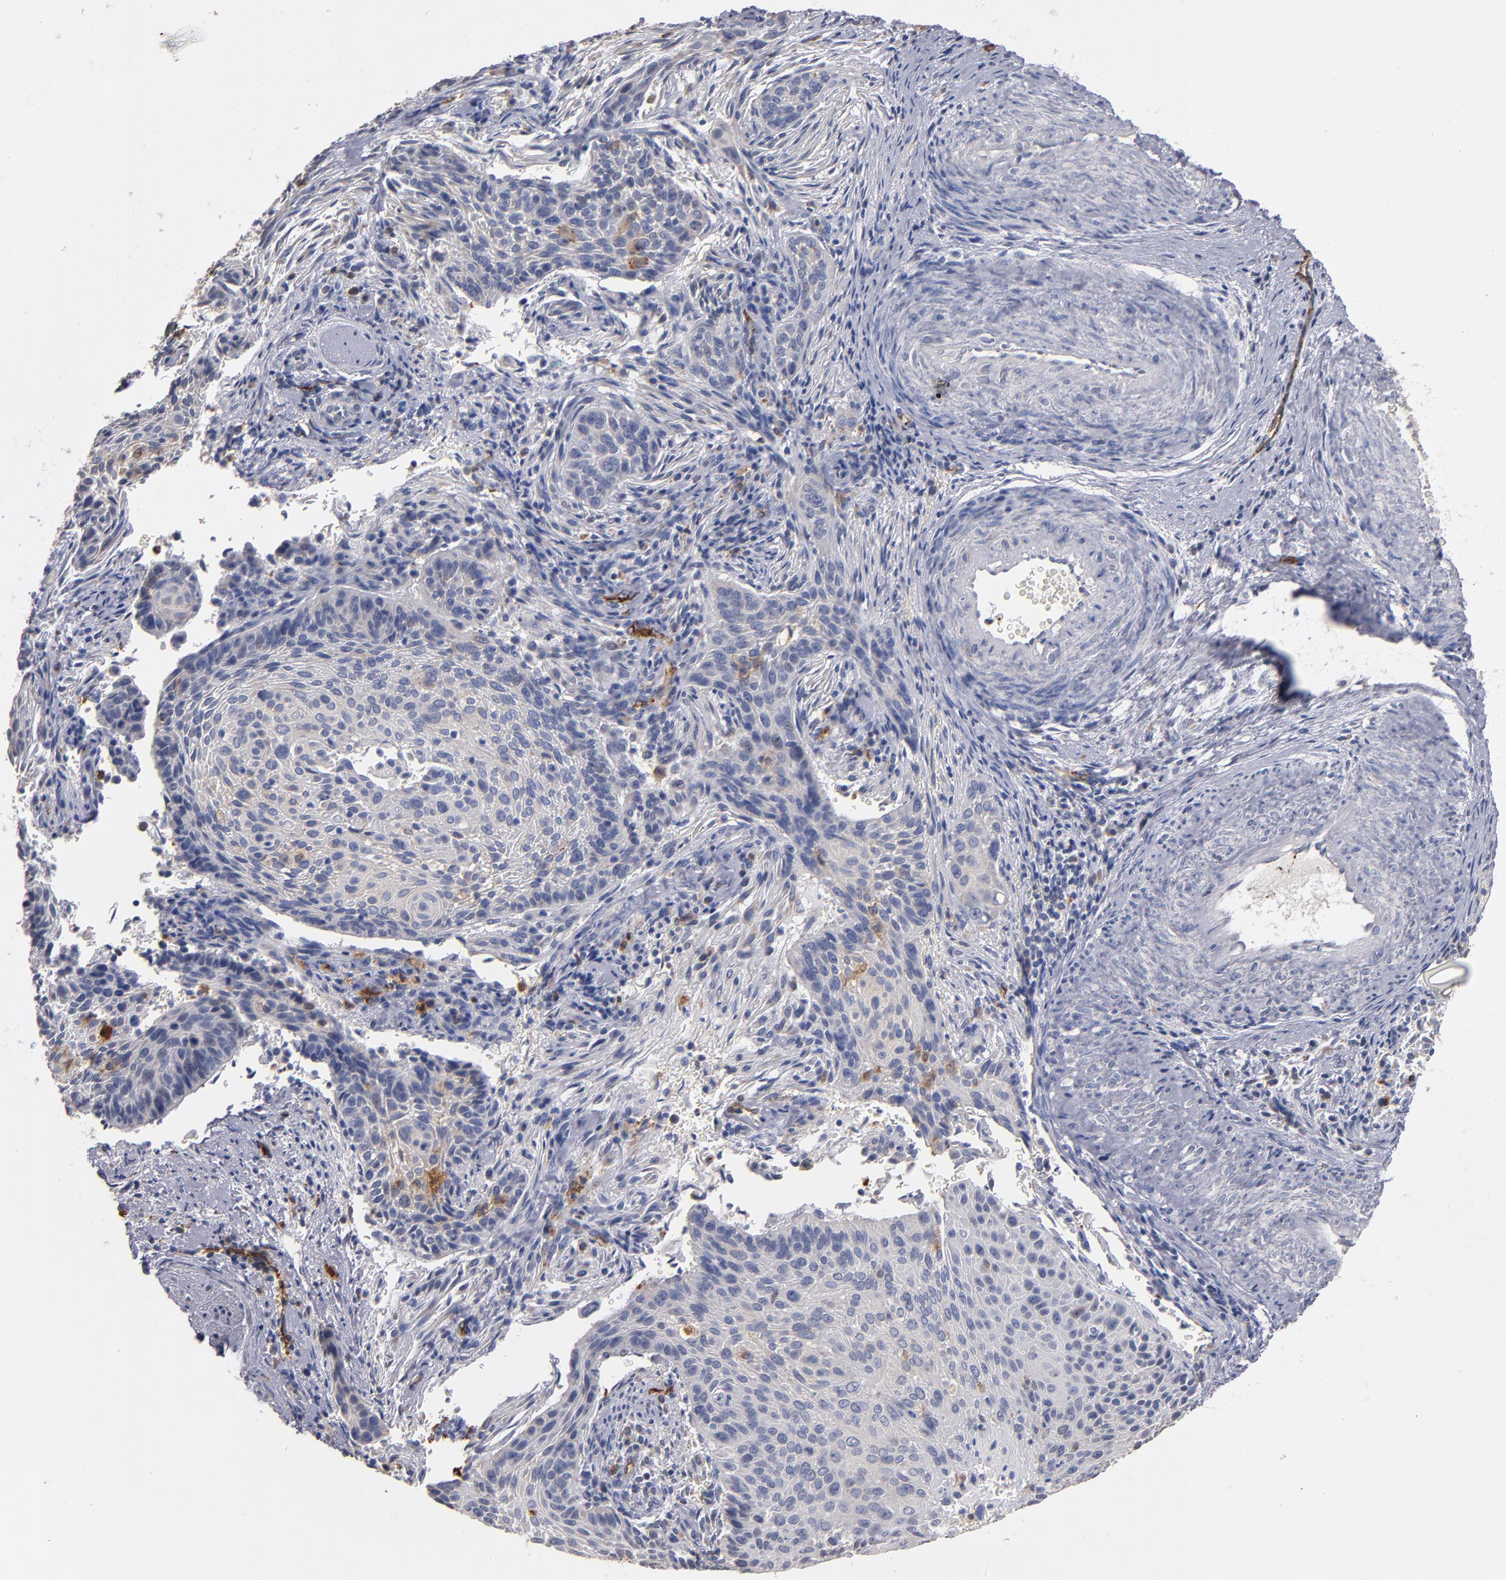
{"staining": {"intensity": "negative", "quantity": "none", "location": "none"}, "tissue": "cervical cancer", "cell_type": "Tumor cells", "image_type": "cancer", "snomed": [{"axis": "morphology", "description": "Squamous cell carcinoma, NOS"}, {"axis": "topography", "description": "Cervix"}], "caption": "Tumor cells show no significant positivity in cervical squamous cell carcinoma. The staining is performed using DAB (3,3'-diaminobenzidine) brown chromogen with nuclei counter-stained in using hematoxylin.", "gene": "SELP", "patient": {"sex": "female", "age": 33}}